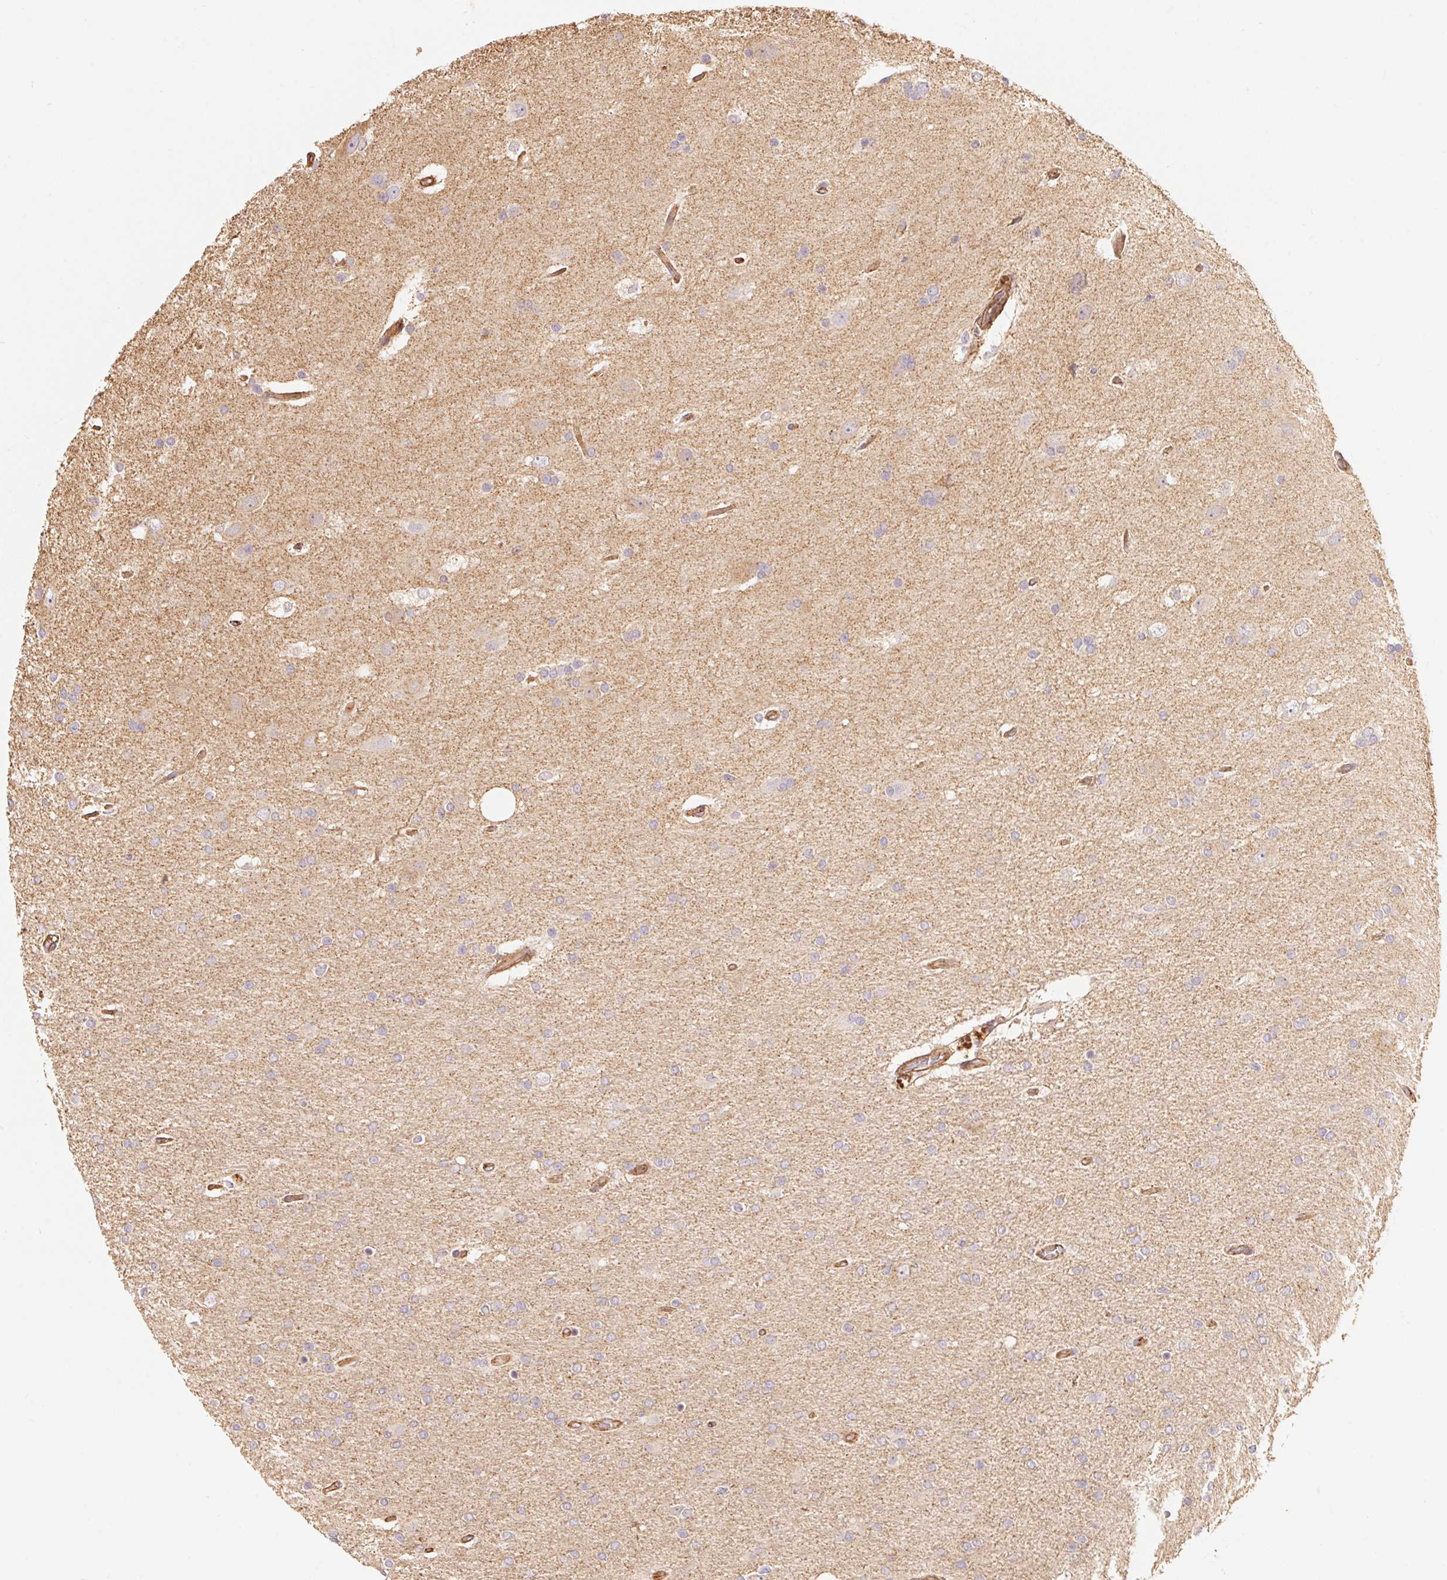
{"staining": {"intensity": "negative", "quantity": "none", "location": "none"}, "tissue": "glioma", "cell_type": "Tumor cells", "image_type": "cancer", "snomed": [{"axis": "morphology", "description": "Glioma, malignant, High grade"}, {"axis": "topography", "description": "Cerebral cortex"}], "caption": "The histopathology image demonstrates no staining of tumor cells in glioma. (DAB (3,3'-diaminobenzidine) immunohistochemistry (IHC) with hematoxylin counter stain).", "gene": "FRAS1", "patient": {"sex": "male", "age": 70}}